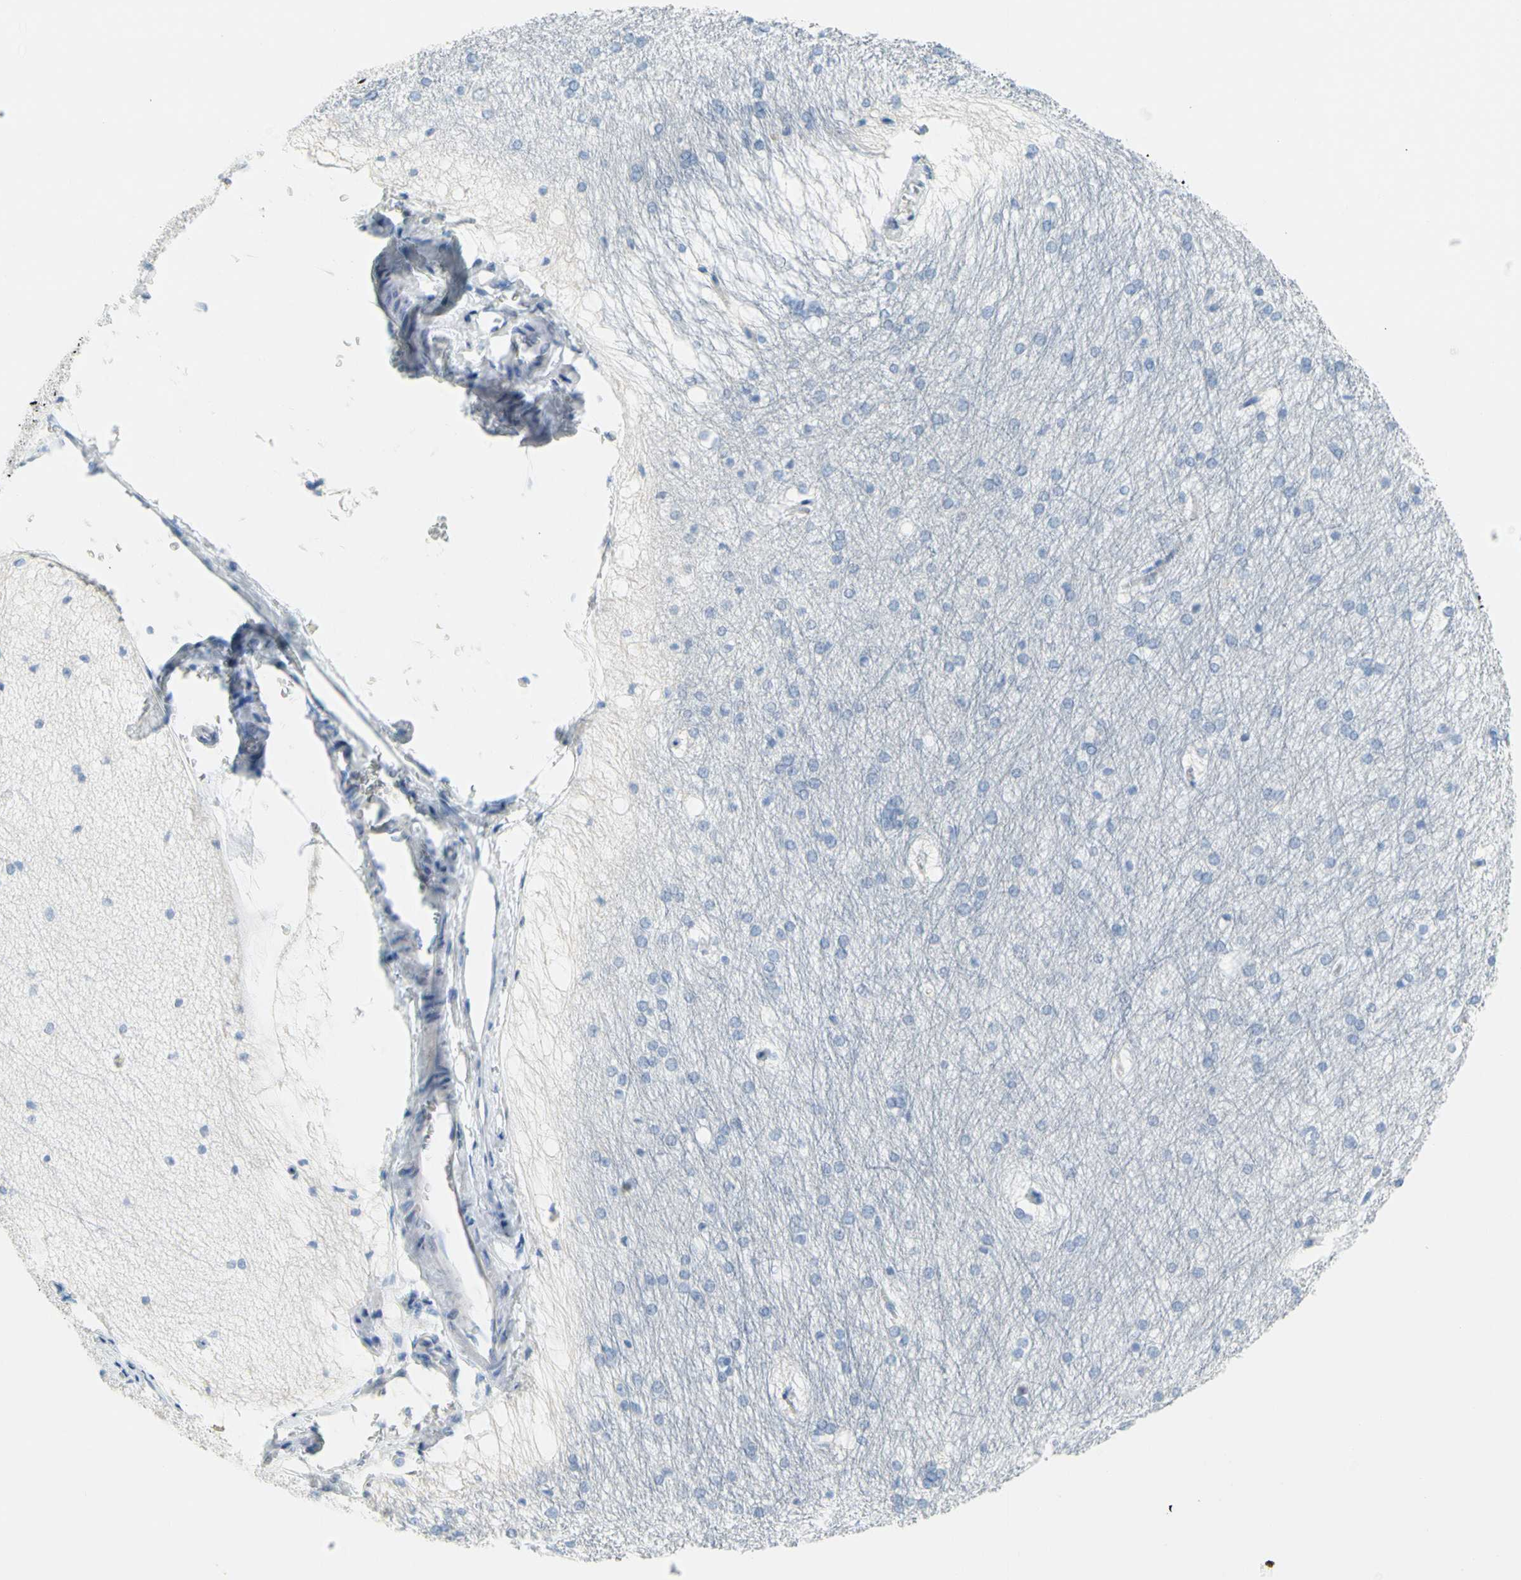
{"staining": {"intensity": "negative", "quantity": "none", "location": "none"}, "tissue": "hippocampus", "cell_type": "Glial cells", "image_type": "normal", "snomed": [{"axis": "morphology", "description": "Normal tissue, NOS"}, {"axis": "topography", "description": "Hippocampus"}], "caption": "The image displays no significant staining in glial cells of hippocampus.", "gene": "TACC3", "patient": {"sex": "female", "age": 19}}